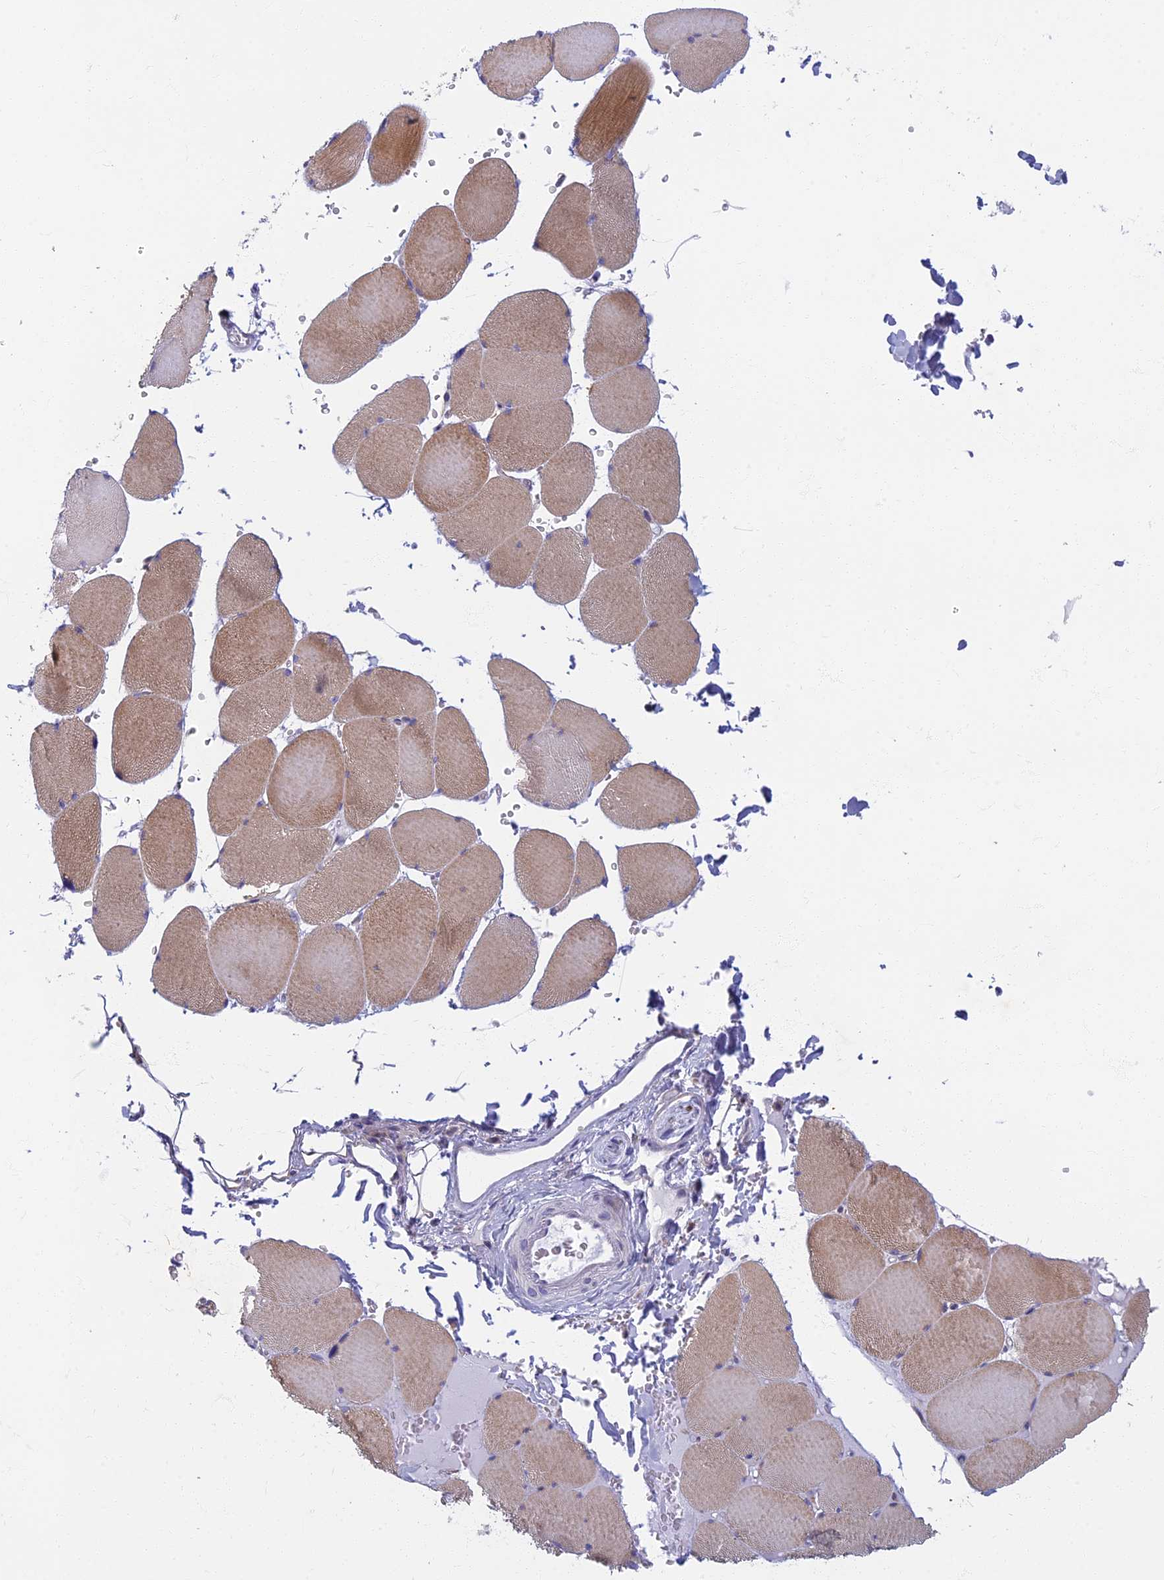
{"staining": {"intensity": "moderate", "quantity": "25%-75%", "location": "cytoplasmic/membranous"}, "tissue": "skeletal muscle", "cell_type": "Myocytes", "image_type": "normal", "snomed": [{"axis": "morphology", "description": "Normal tissue, NOS"}, {"axis": "topography", "description": "Skeletal muscle"}, {"axis": "topography", "description": "Head-Neck"}], "caption": "A brown stain shows moderate cytoplasmic/membranous staining of a protein in myocytes of unremarkable skeletal muscle. The protein is stained brown, and the nuclei are stained in blue (DAB IHC with brightfield microscopy, high magnification).", "gene": "DDX51", "patient": {"sex": "male", "age": 66}}